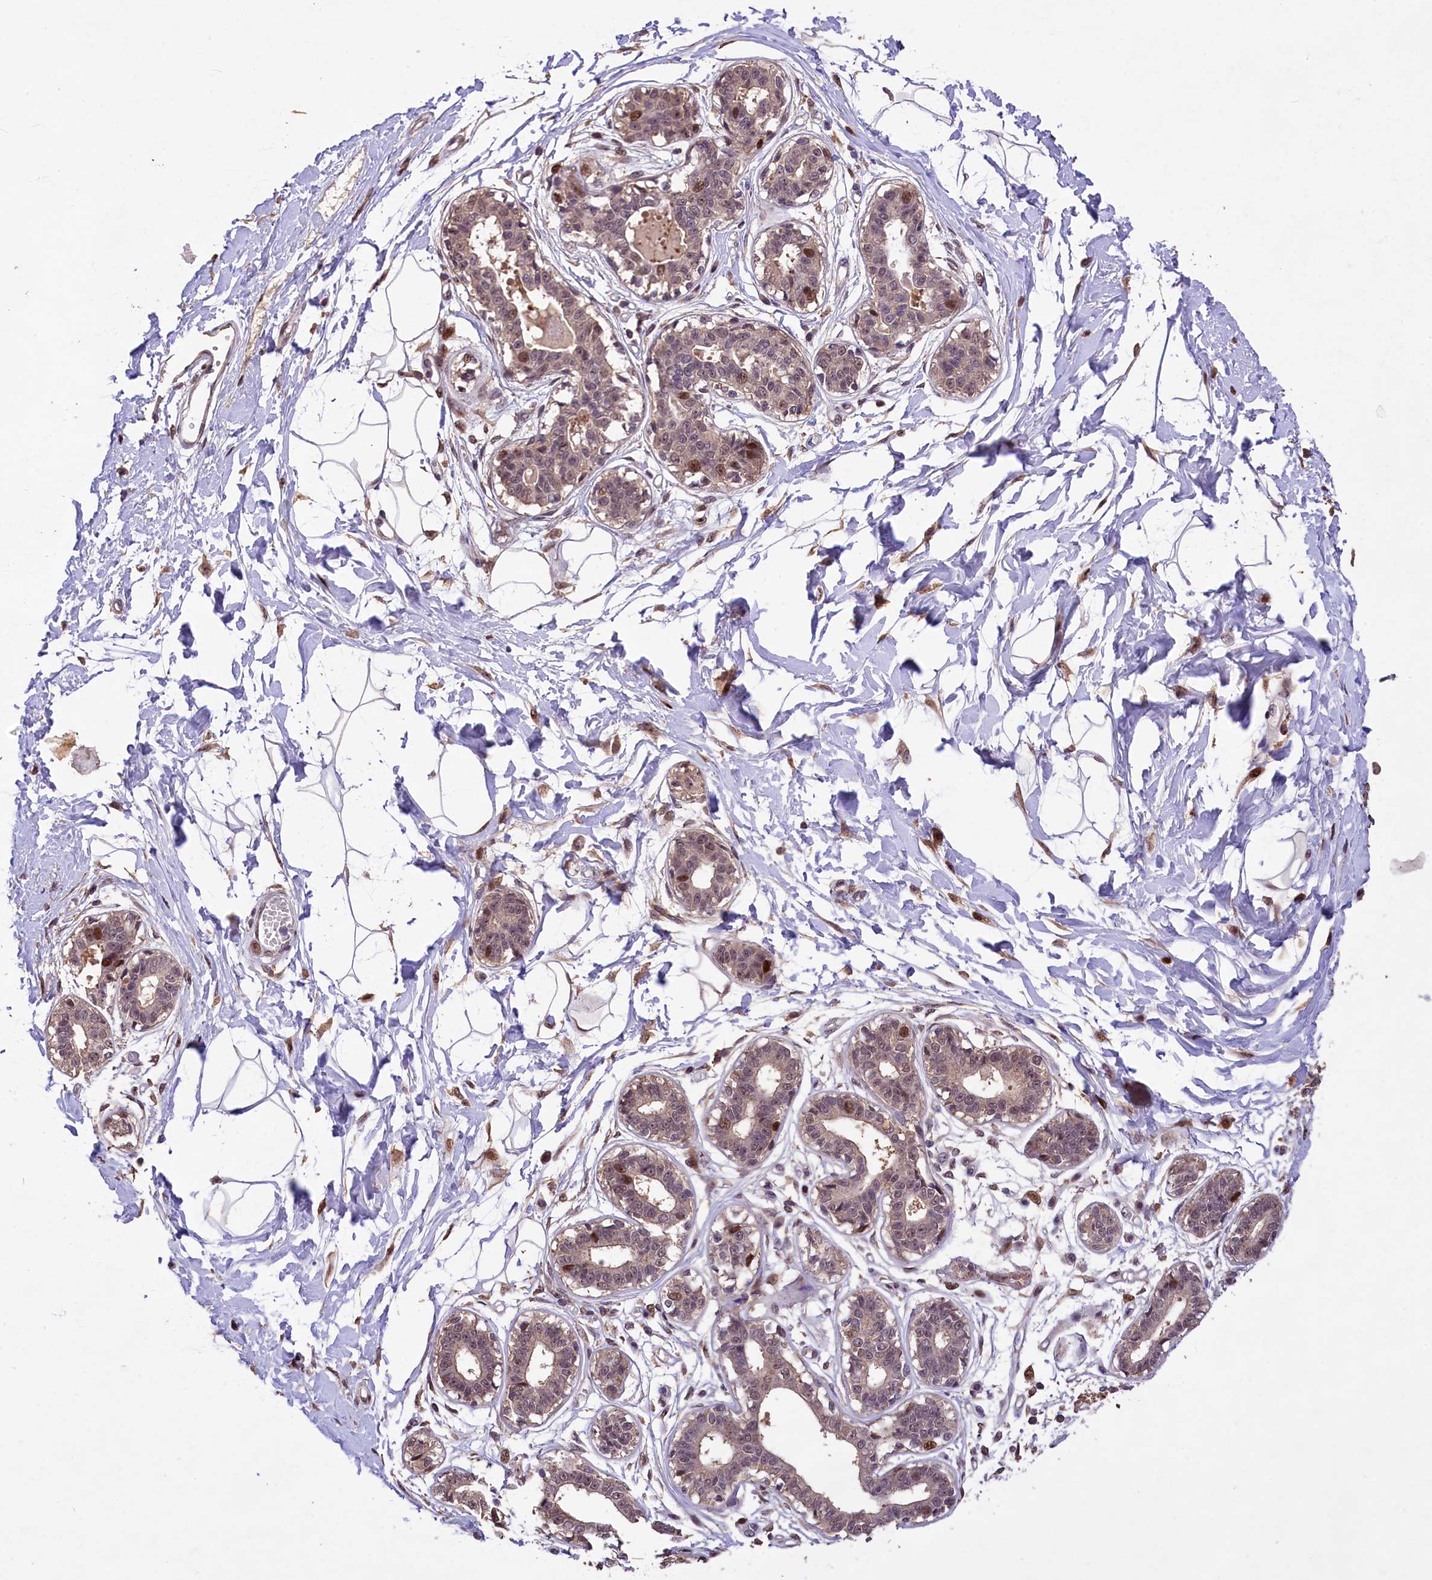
{"staining": {"intensity": "moderate", "quantity": ">75%", "location": "nuclear"}, "tissue": "breast", "cell_type": "Adipocytes", "image_type": "normal", "snomed": [{"axis": "morphology", "description": "Normal tissue, NOS"}, {"axis": "topography", "description": "Breast"}], "caption": "Immunohistochemical staining of benign human breast demonstrates medium levels of moderate nuclear staining in about >75% of adipocytes.", "gene": "PHAF1", "patient": {"sex": "female", "age": 45}}